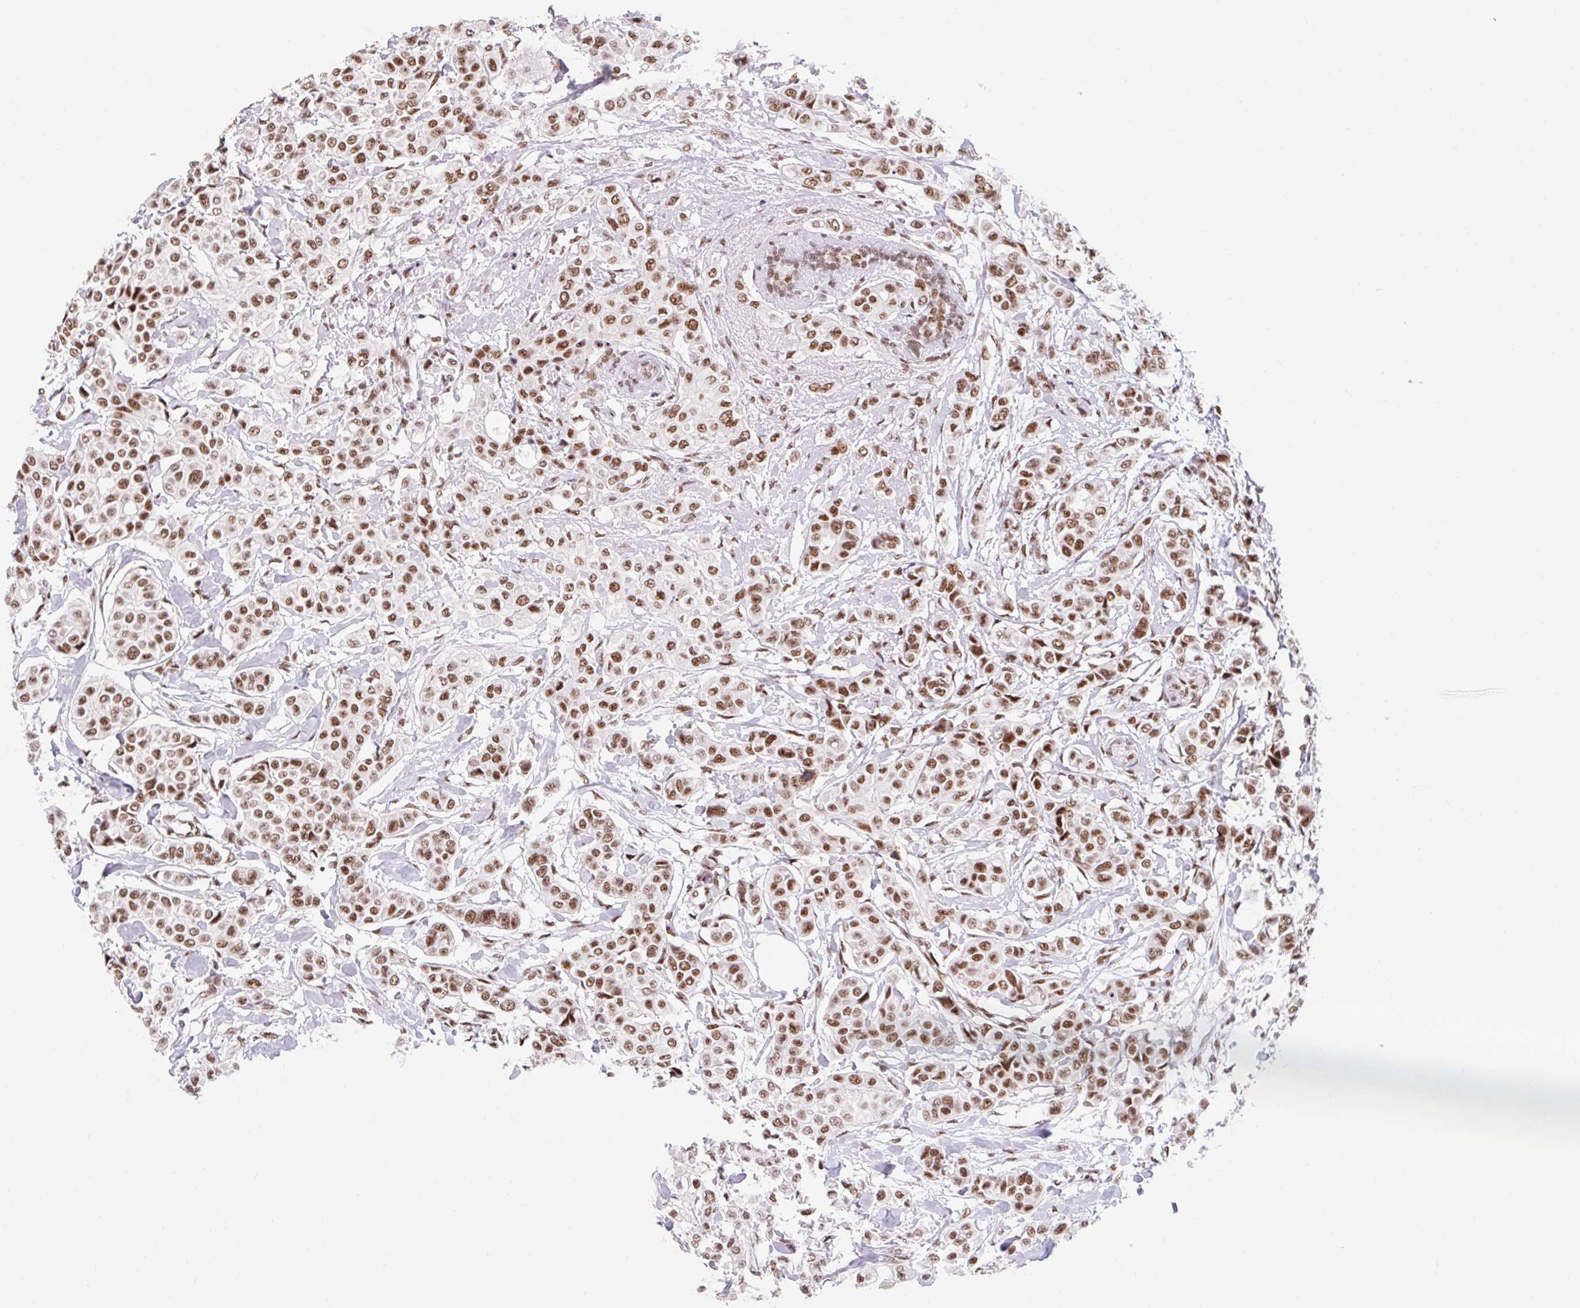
{"staining": {"intensity": "moderate", "quantity": ">75%", "location": "nuclear"}, "tissue": "breast cancer", "cell_type": "Tumor cells", "image_type": "cancer", "snomed": [{"axis": "morphology", "description": "Lobular carcinoma"}, {"axis": "topography", "description": "Breast"}], "caption": "Protein staining displays moderate nuclear expression in approximately >75% of tumor cells in breast cancer (lobular carcinoma).", "gene": "SRSF10", "patient": {"sex": "female", "age": 51}}